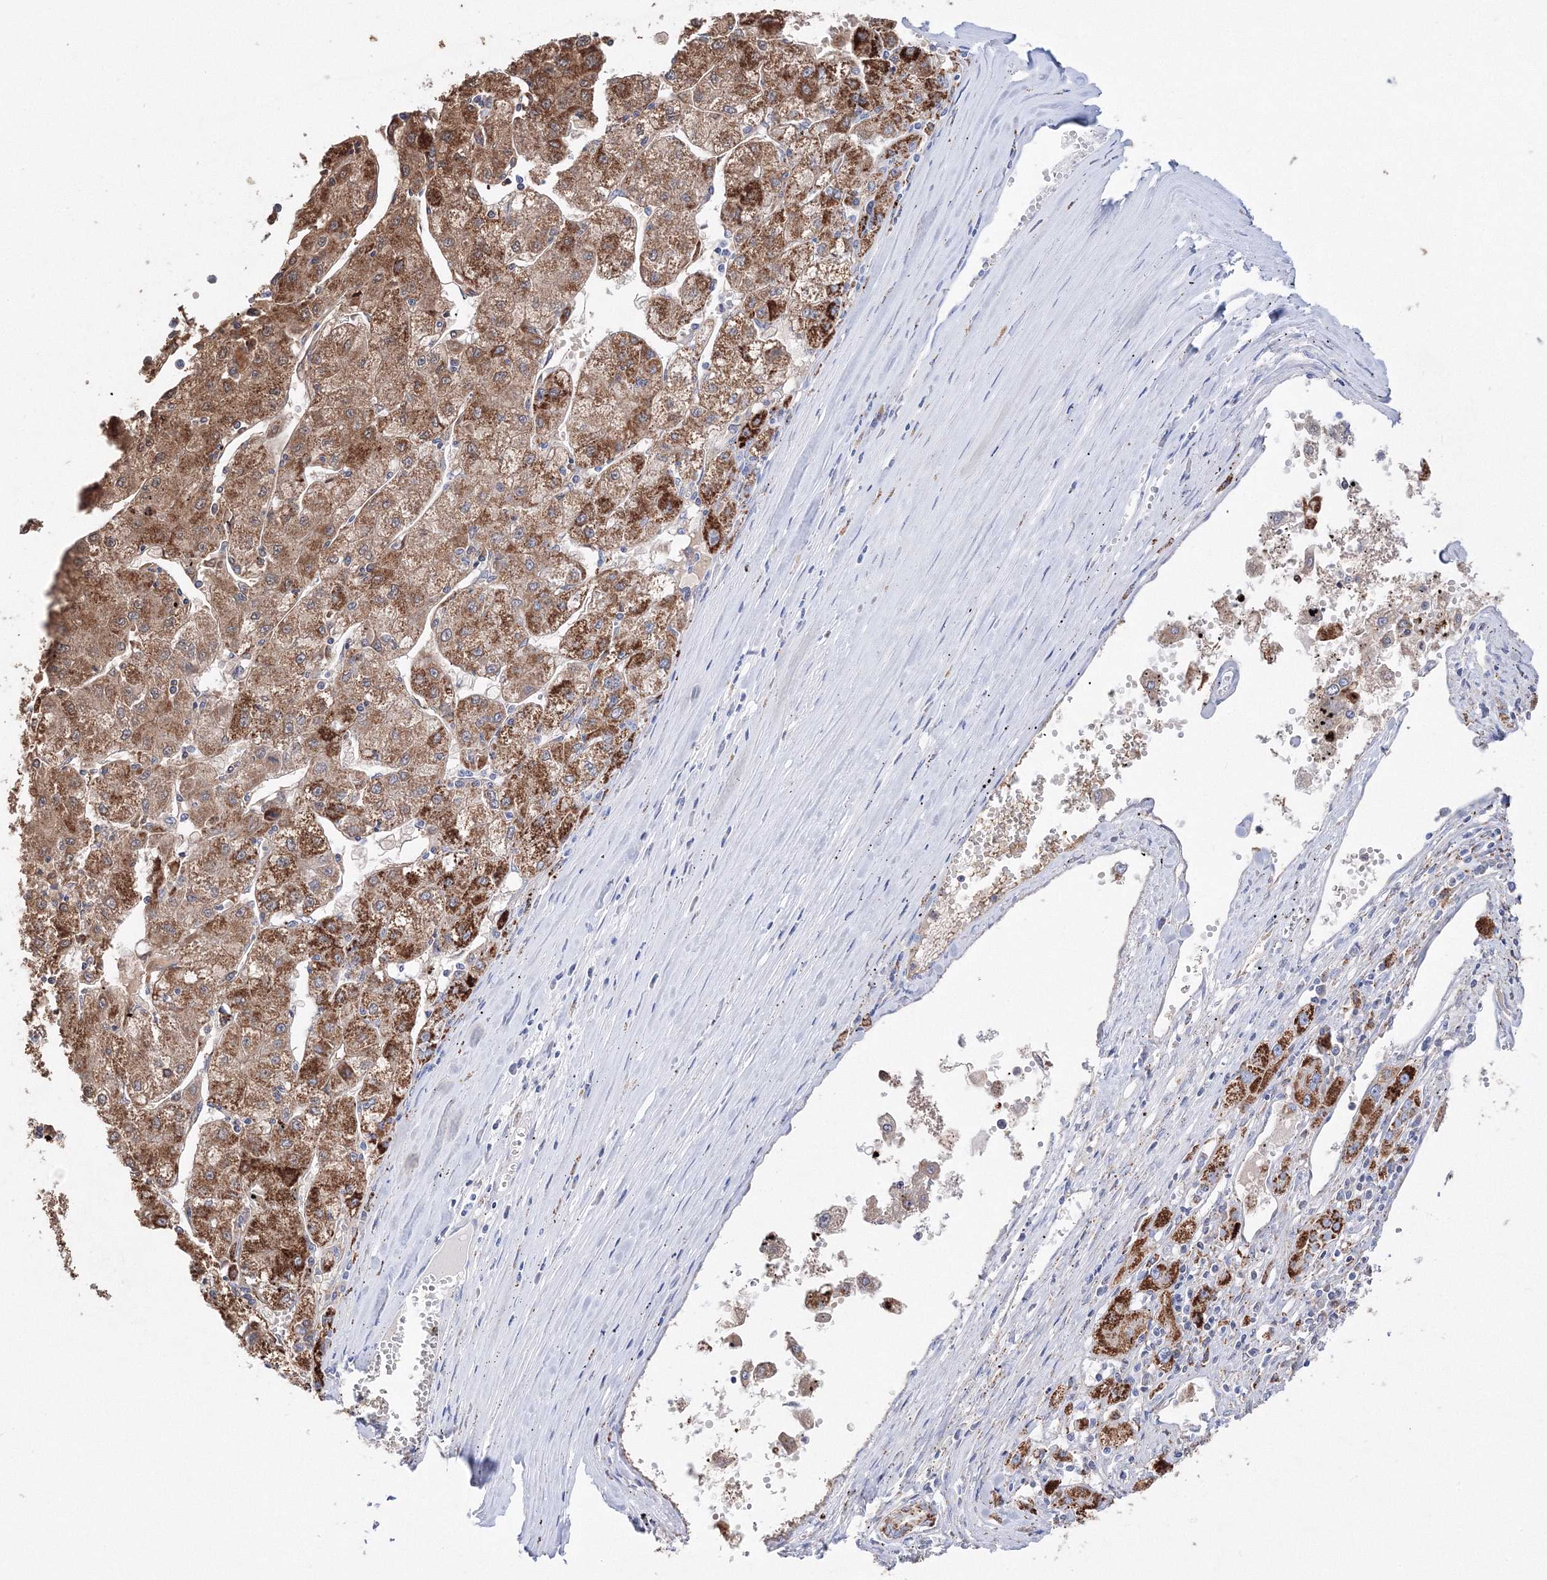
{"staining": {"intensity": "strong", "quantity": "25%-75%", "location": "cytoplasmic/membranous"}, "tissue": "liver cancer", "cell_type": "Tumor cells", "image_type": "cancer", "snomed": [{"axis": "morphology", "description": "Carcinoma, Hepatocellular, NOS"}, {"axis": "topography", "description": "Liver"}], "caption": "Immunohistochemistry of human liver cancer exhibits high levels of strong cytoplasmic/membranous staining in about 25%-75% of tumor cells.", "gene": "MERTK", "patient": {"sex": "male", "age": 72}}